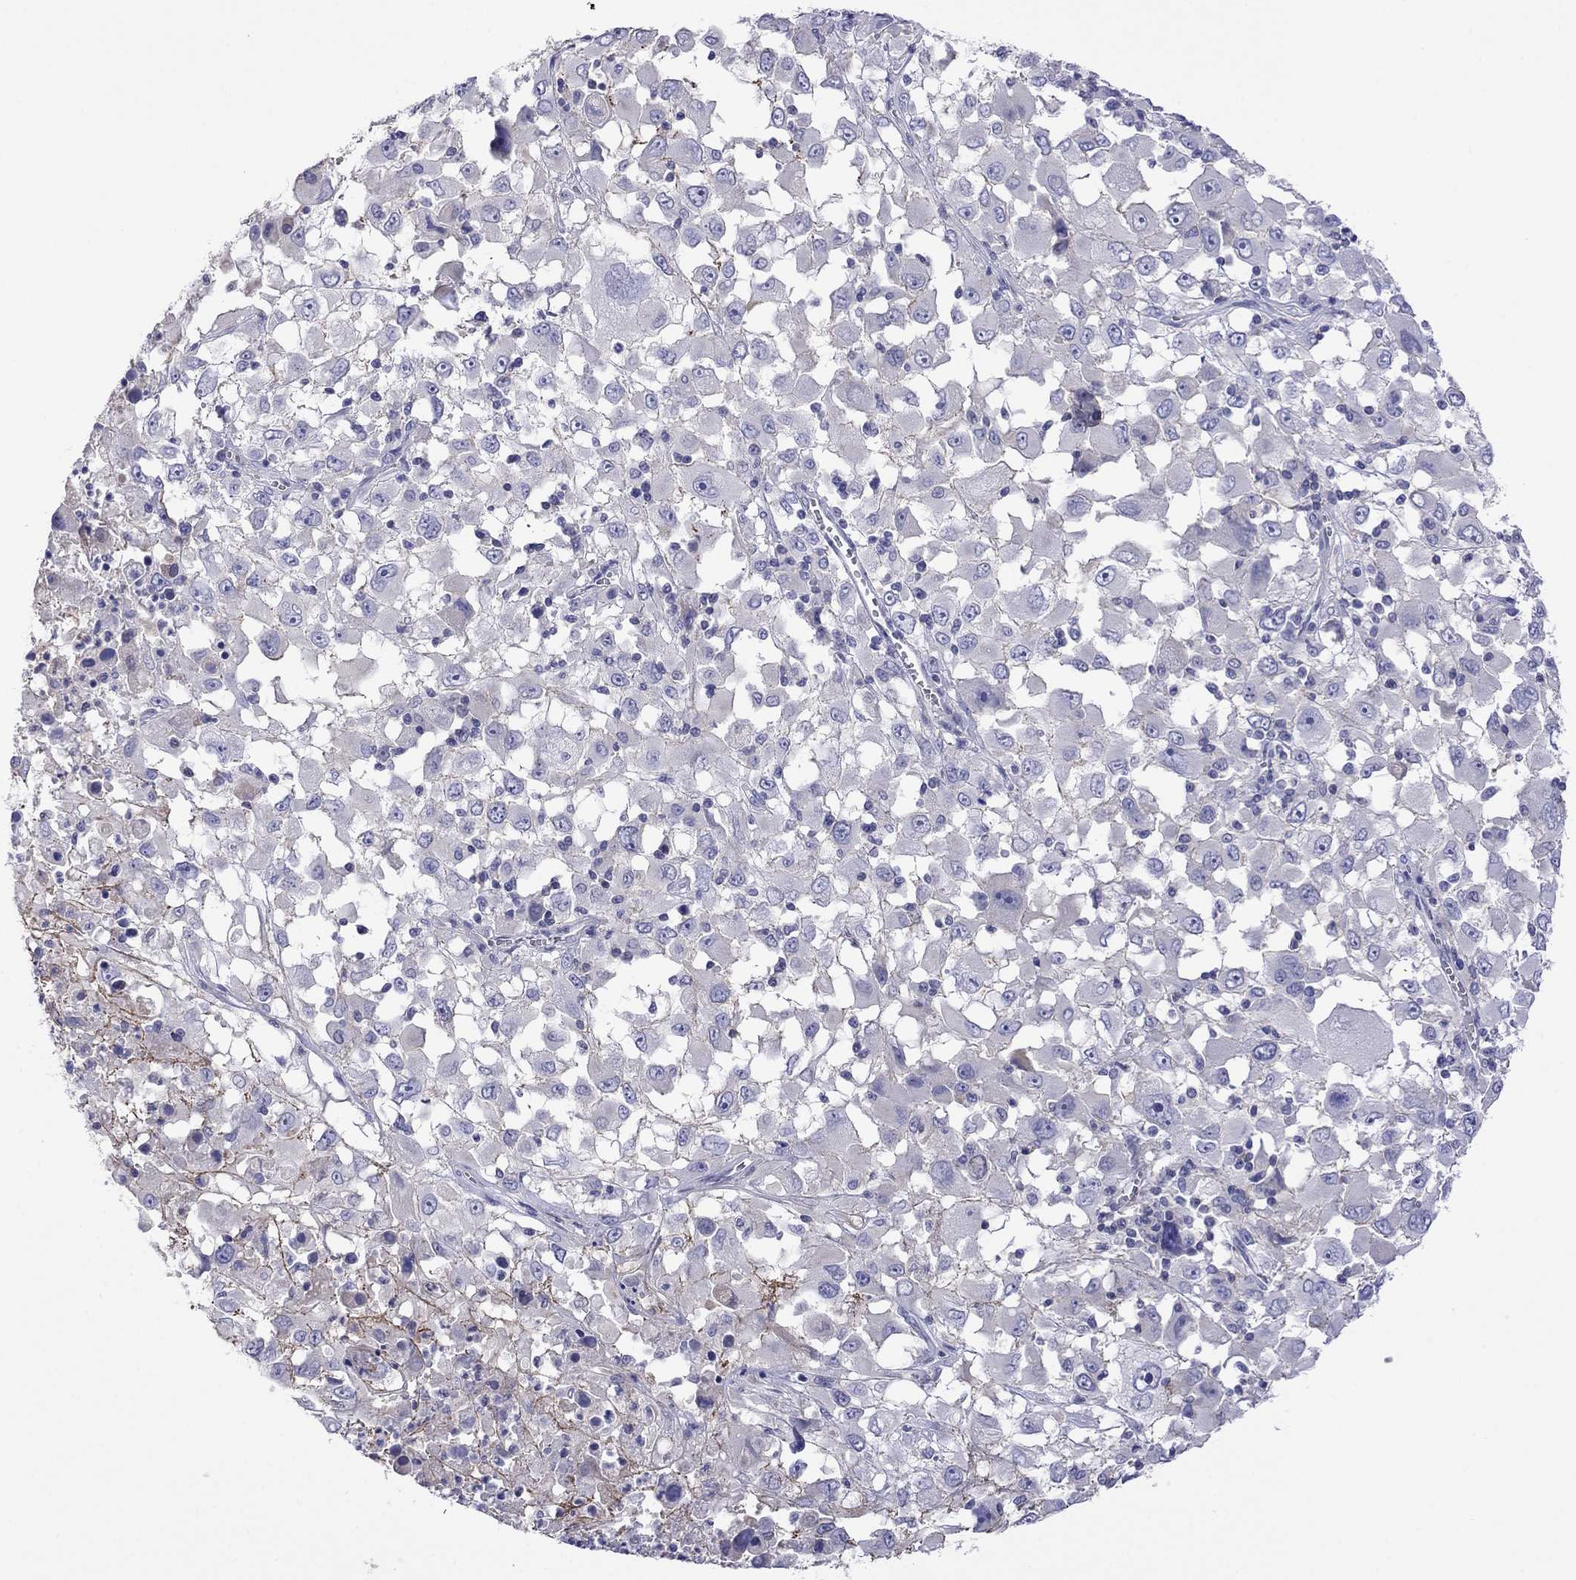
{"staining": {"intensity": "negative", "quantity": "none", "location": "none"}, "tissue": "melanoma", "cell_type": "Tumor cells", "image_type": "cancer", "snomed": [{"axis": "morphology", "description": "Malignant melanoma, Metastatic site"}, {"axis": "topography", "description": "Soft tissue"}], "caption": "This is a image of immunohistochemistry staining of melanoma, which shows no positivity in tumor cells.", "gene": "STAR", "patient": {"sex": "male", "age": 50}}